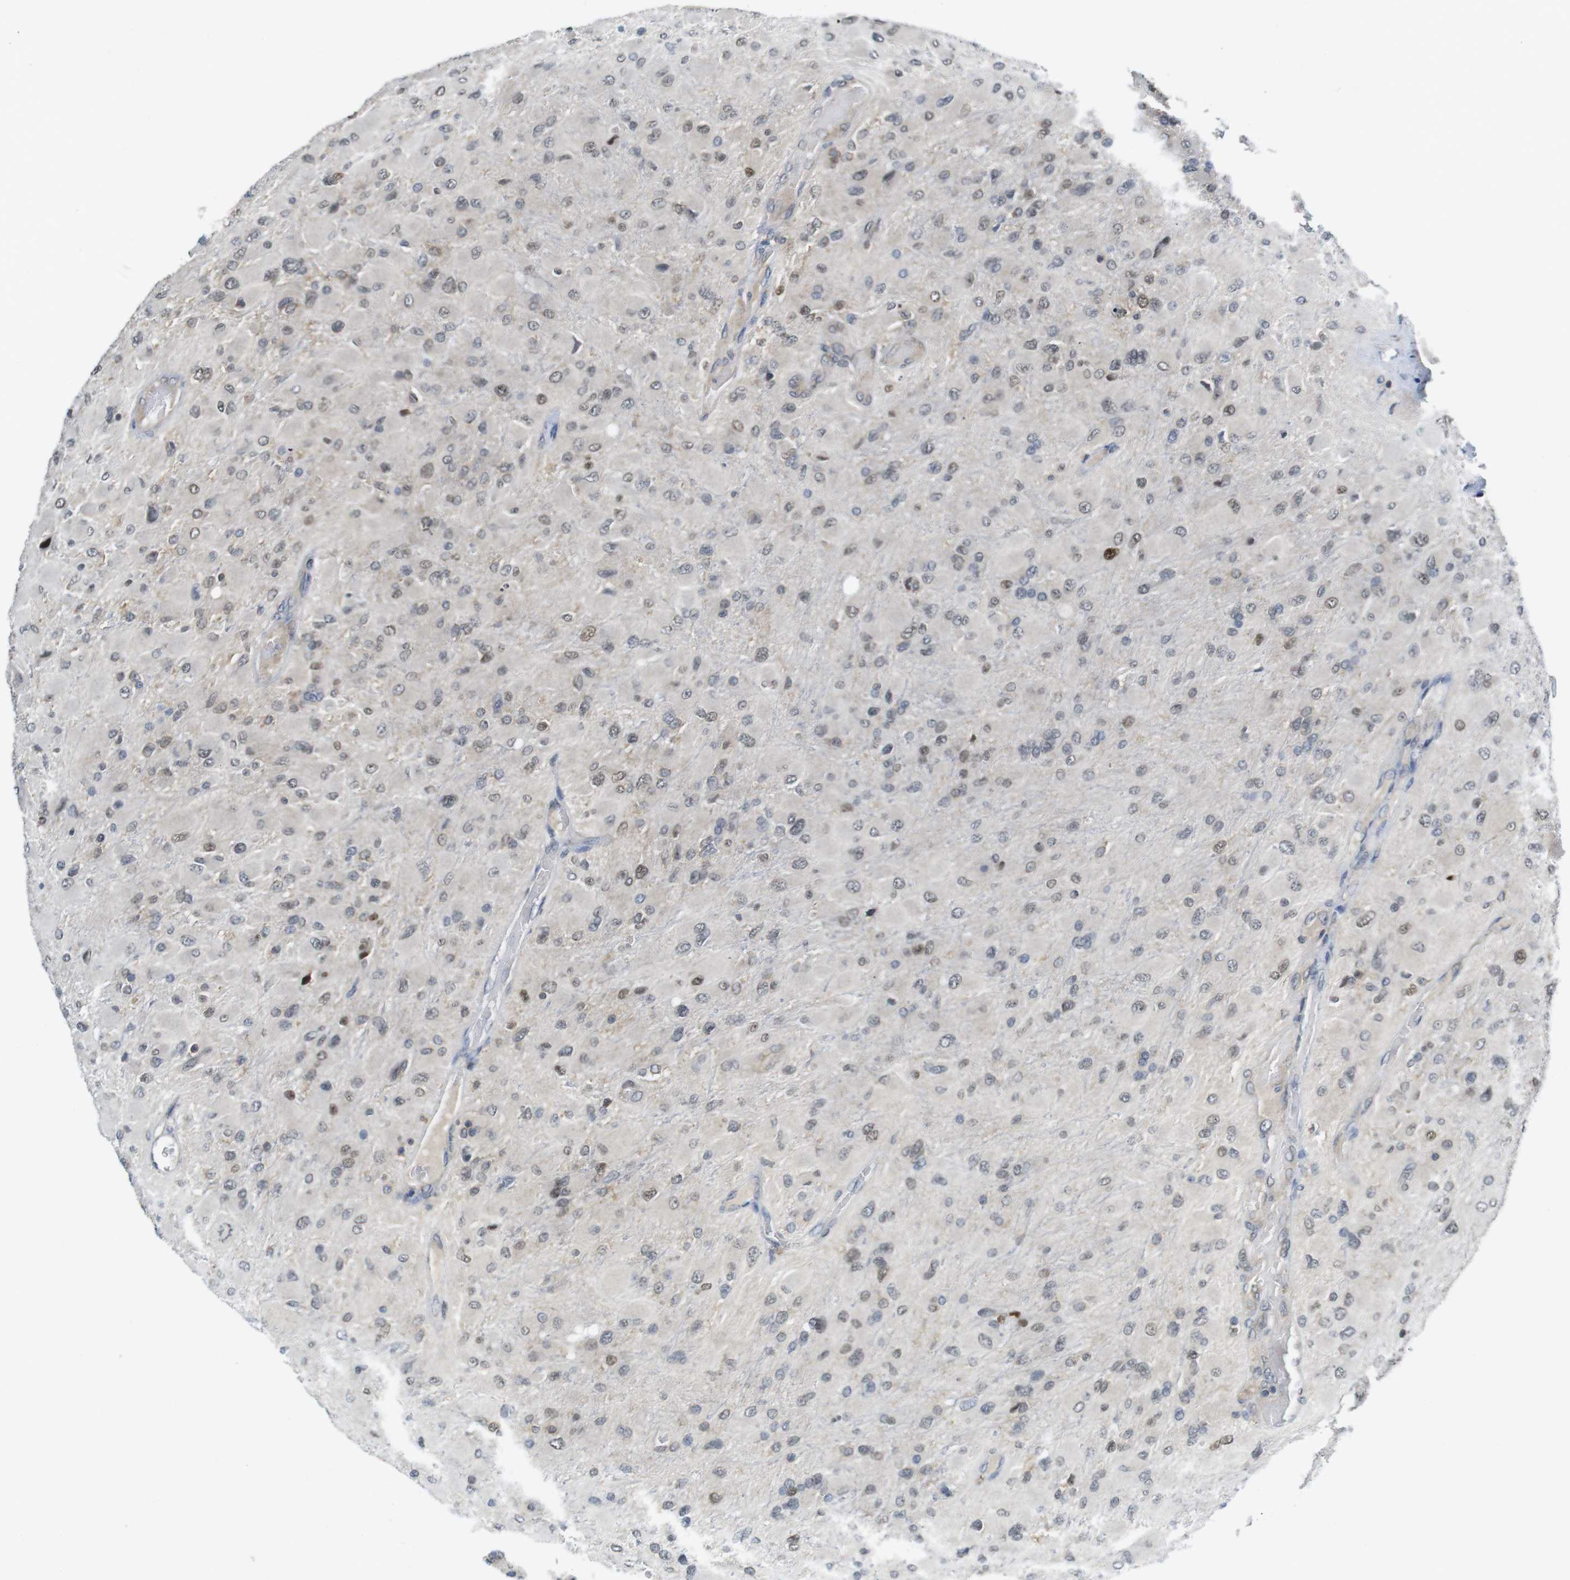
{"staining": {"intensity": "moderate", "quantity": "<25%", "location": "nuclear"}, "tissue": "glioma", "cell_type": "Tumor cells", "image_type": "cancer", "snomed": [{"axis": "morphology", "description": "Glioma, malignant, High grade"}, {"axis": "topography", "description": "Cerebral cortex"}], "caption": "Protein expression by immunohistochemistry (IHC) demonstrates moderate nuclear staining in approximately <25% of tumor cells in high-grade glioma (malignant). Immunohistochemistry stains the protein of interest in brown and the nuclei are stained blue.", "gene": "RCC1", "patient": {"sex": "female", "age": 36}}